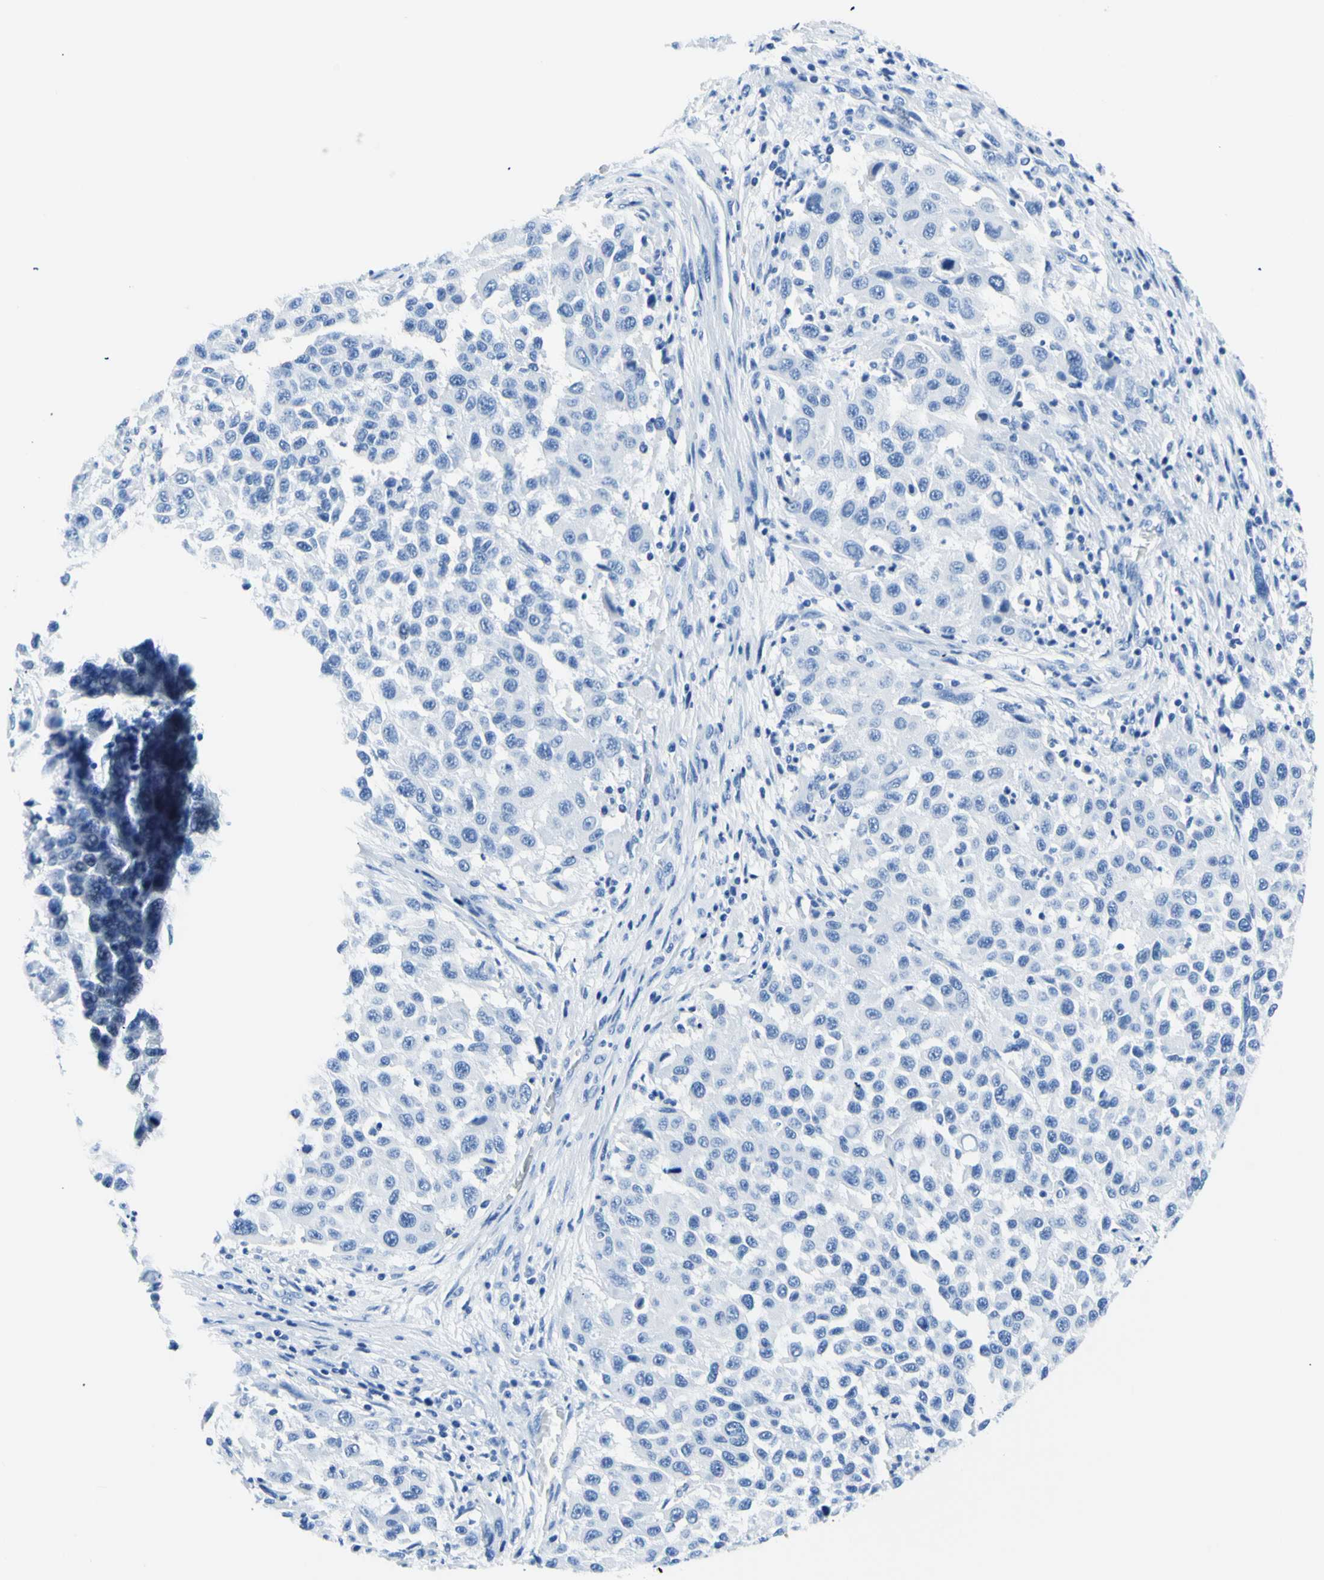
{"staining": {"intensity": "negative", "quantity": "none", "location": "none"}, "tissue": "melanoma", "cell_type": "Tumor cells", "image_type": "cancer", "snomed": [{"axis": "morphology", "description": "Malignant melanoma, Metastatic site"}, {"axis": "topography", "description": "Lymph node"}], "caption": "There is no significant staining in tumor cells of melanoma.", "gene": "MYH2", "patient": {"sex": "male", "age": 61}}